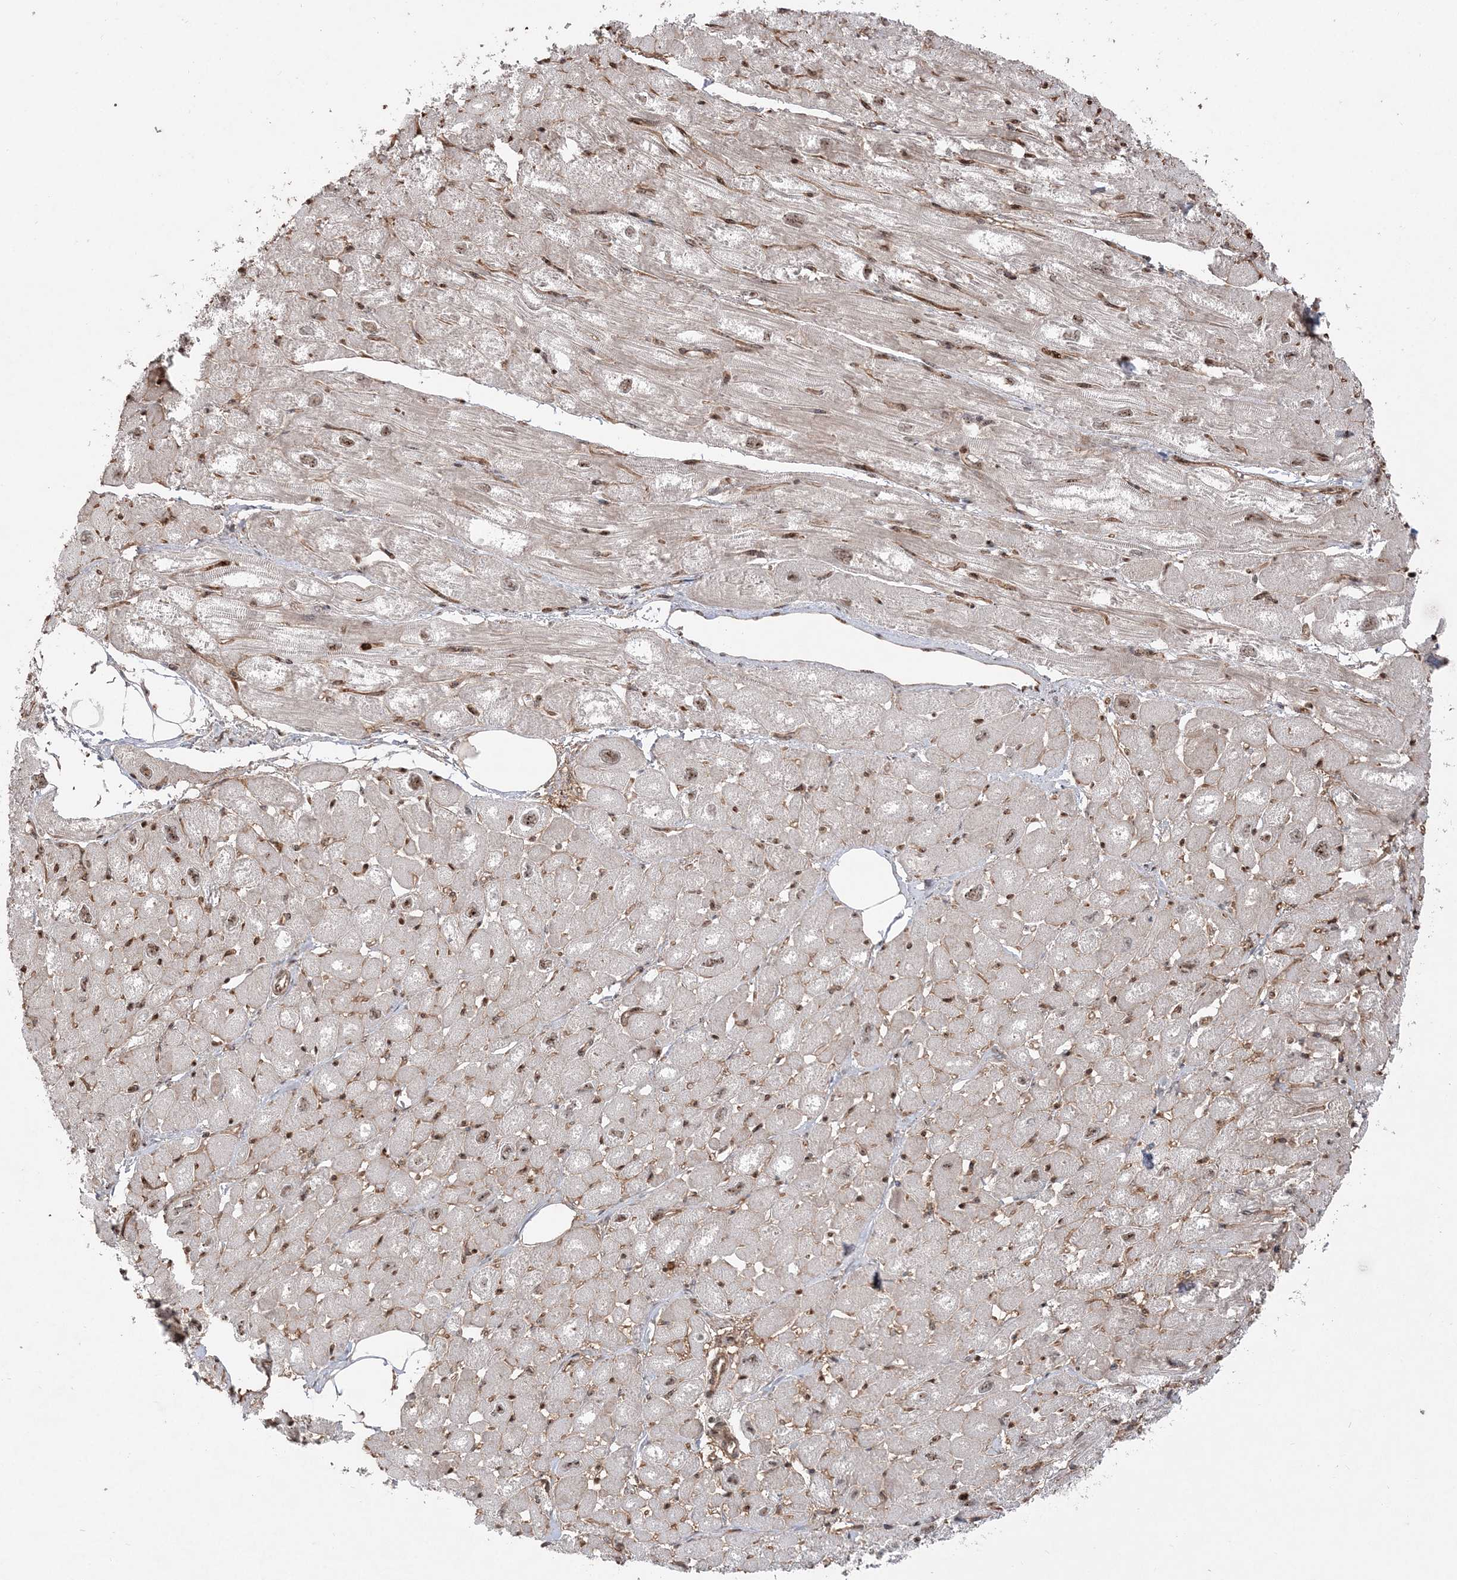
{"staining": {"intensity": "moderate", "quantity": ">75%", "location": "cytoplasmic/membranous,nuclear"}, "tissue": "heart muscle", "cell_type": "Cardiomyocytes", "image_type": "normal", "snomed": [{"axis": "morphology", "description": "Normal tissue, NOS"}, {"axis": "topography", "description": "Heart"}], "caption": "Moderate cytoplasmic/membranous,nuclear positivity is seen in about >75% of cardiomyocytes in unremarkable heart muscle.", "gene": "RBM17", "patient": {"sex": "male", "age": 50}}